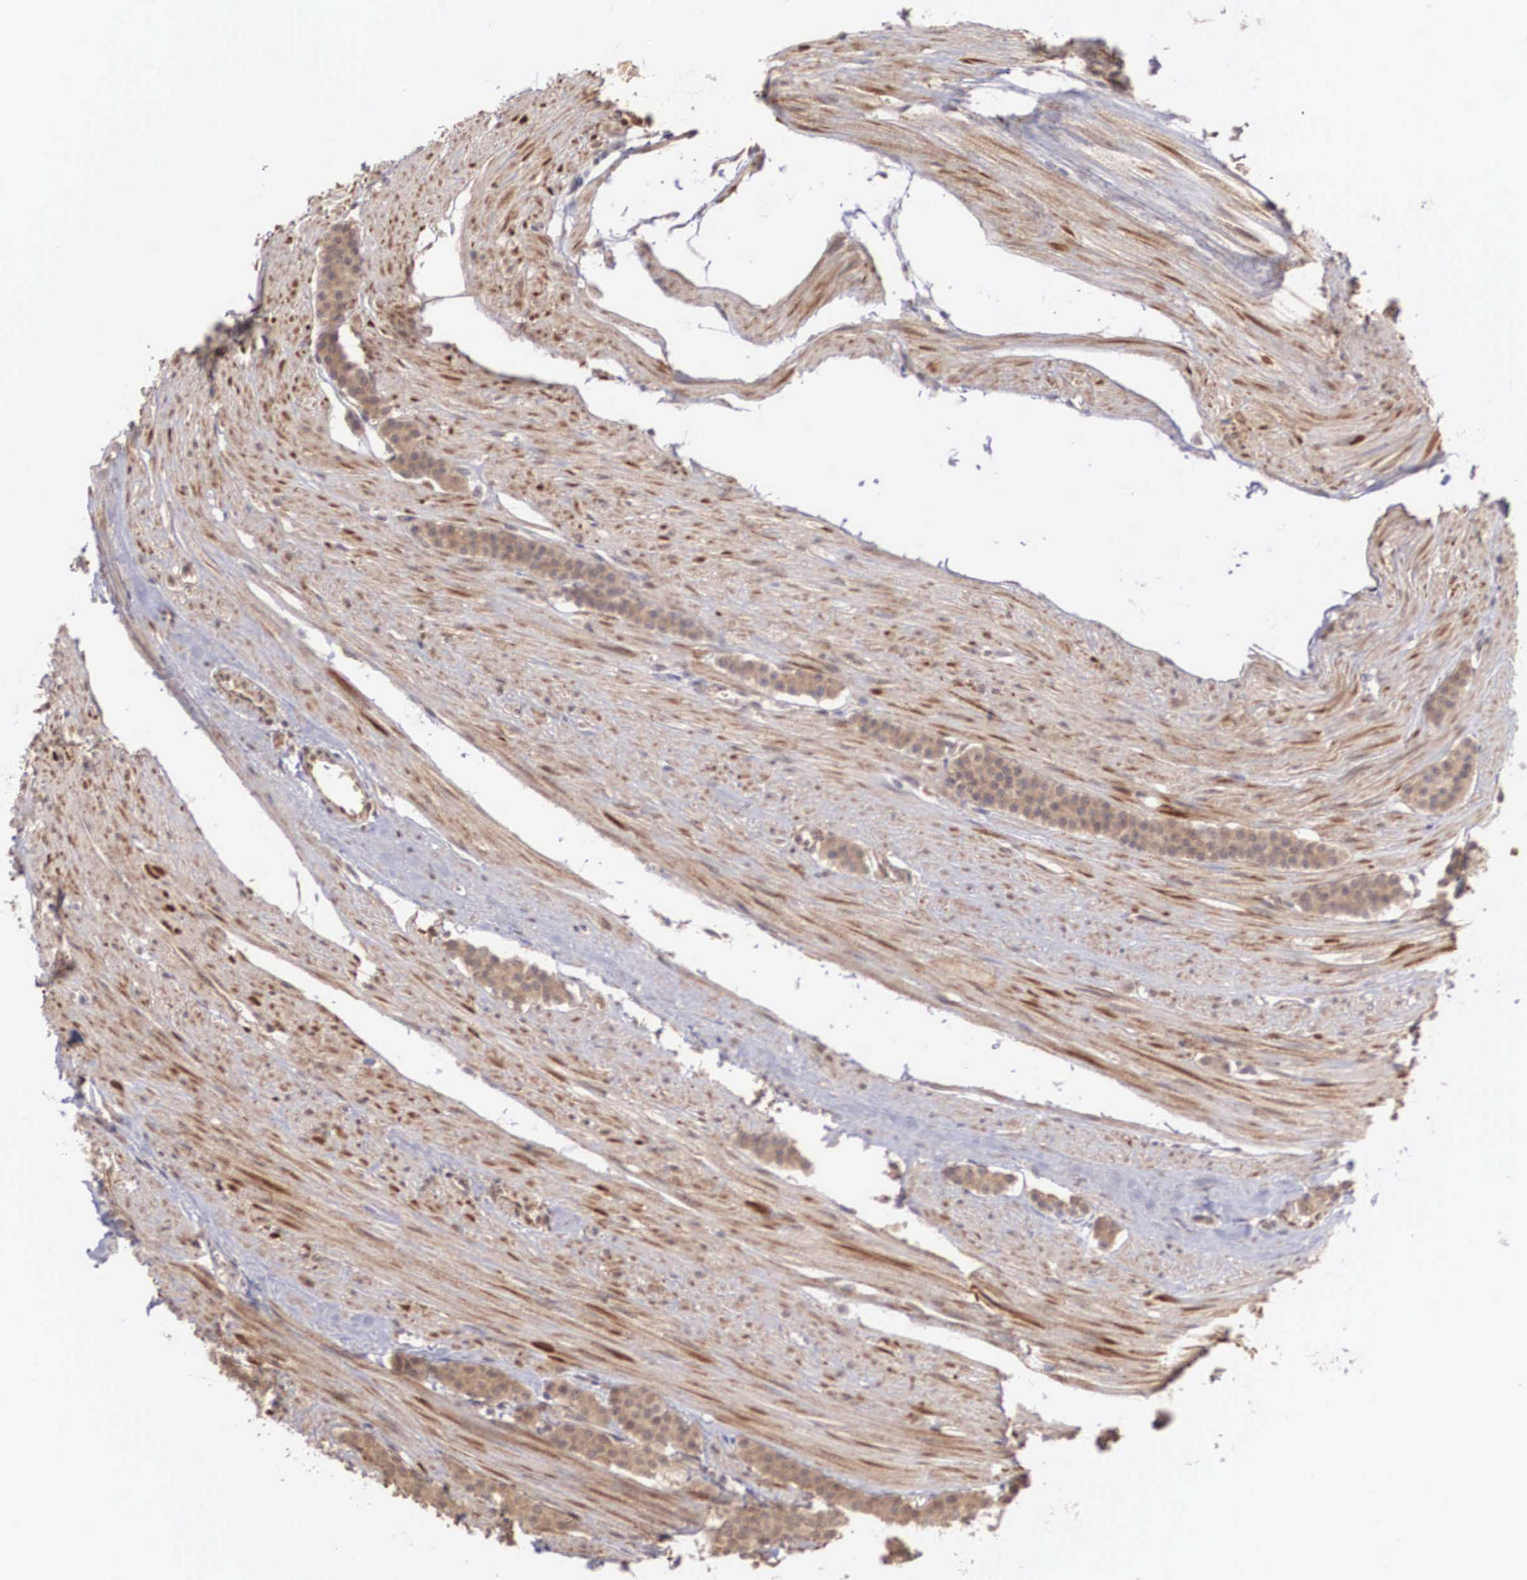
{"staining": {"intensity": "weak", "quantity": ">75%", "location": "cytoplasmic/membranous"}, "tissue": "carcinoid", "cell_type": "Tumor cells", "image_type": "cancer", "snomed": [{"axis": "morphology", "description": "Carcinoid, malignant, NOS"}, {"axis": "topography", "description": "Small intestine"}], "caption": "DAB (3,3'-diaminobenzidine) immunohistochemical staining of human carcinoid shows weak cytoplasmic/membranous protein positivity in approximately >75% of tumor cells.", "gene": "DNAJB7", "patient": {"sex": "male", "age": 60}}